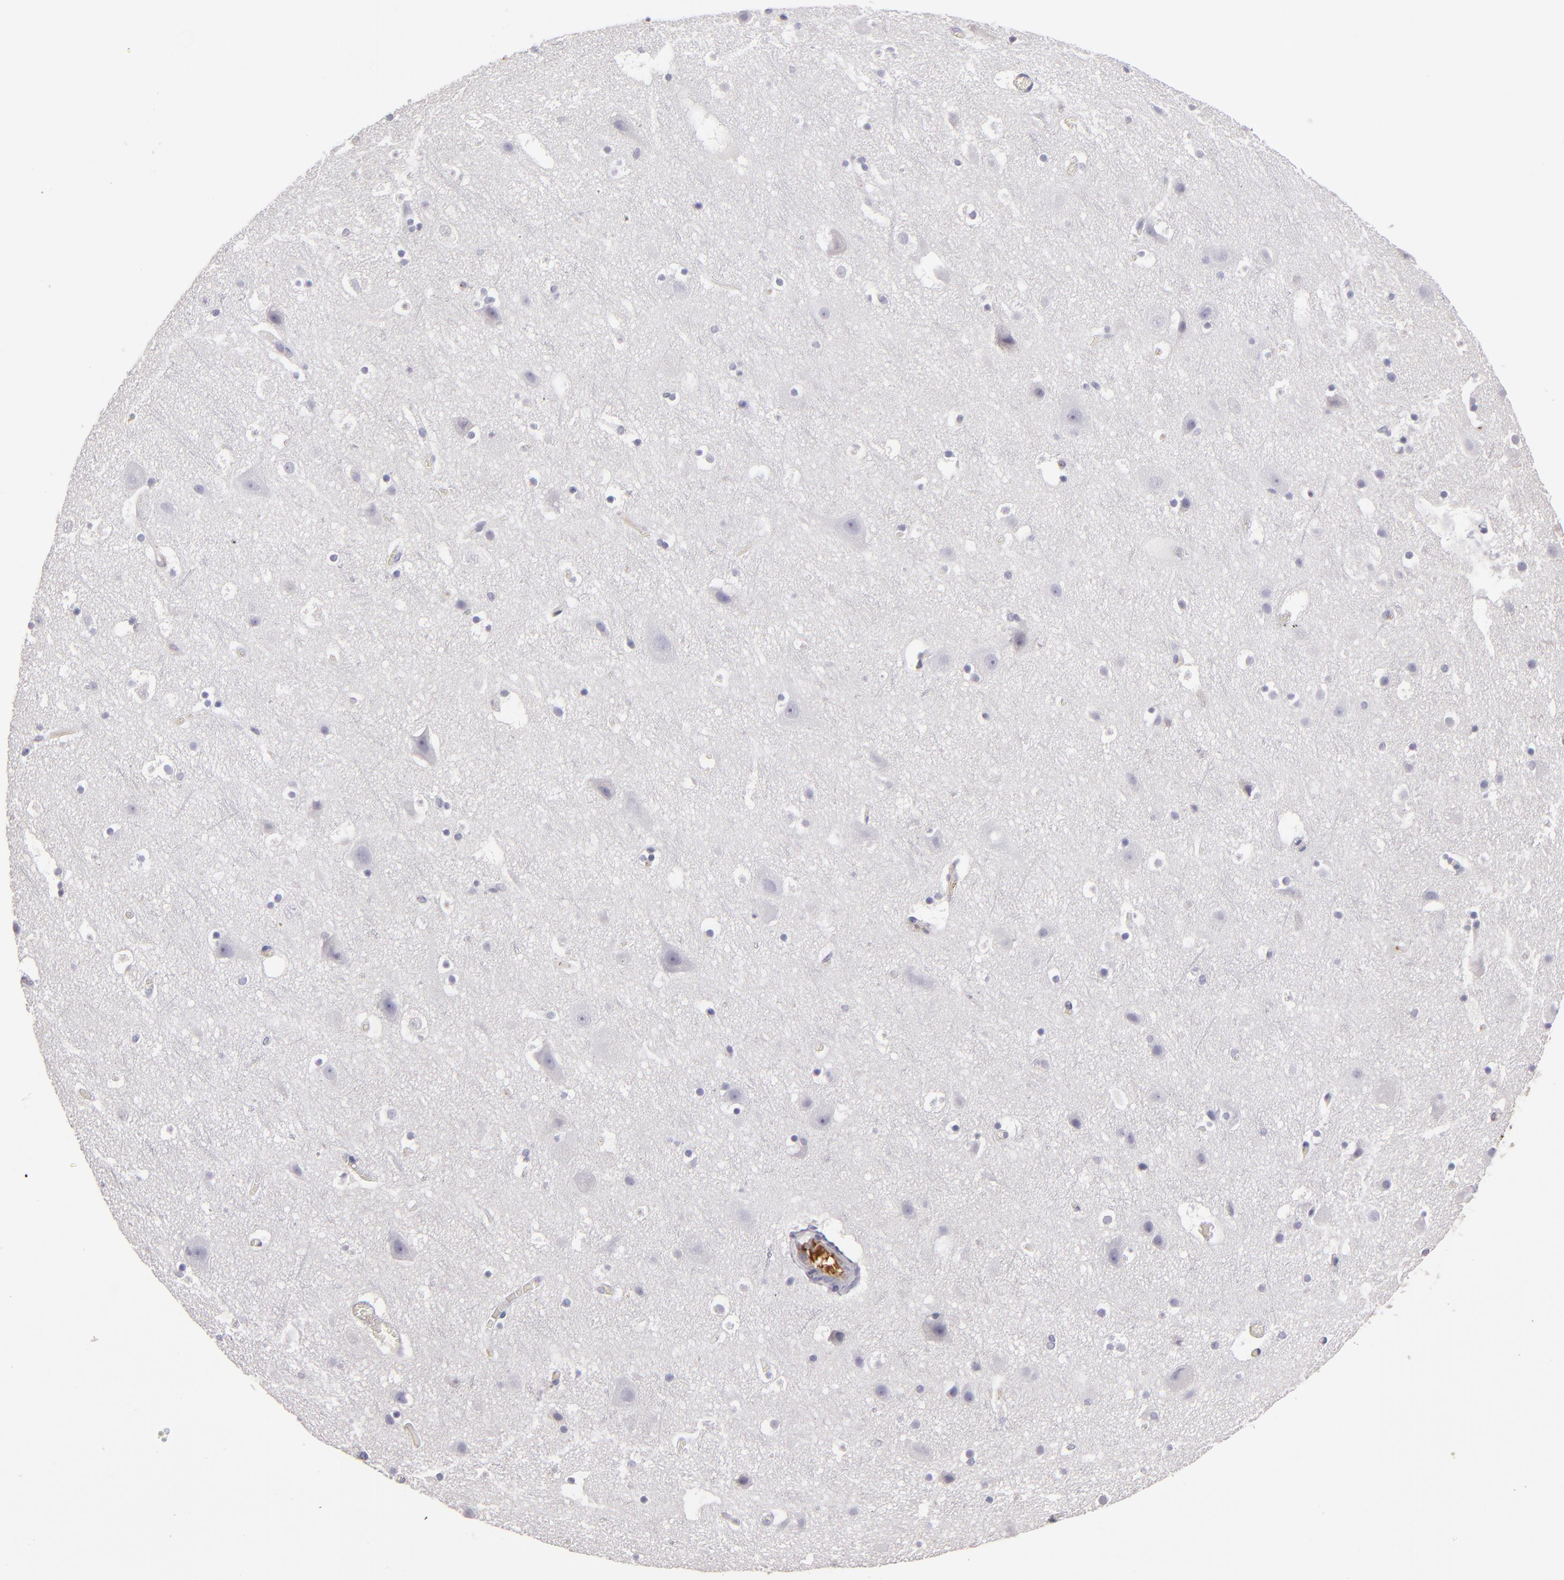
{"staining": {"intensity": "strong", "quantity": ">75%", "location": "cytoplasmic/membranous"}, "tissue": "cerebral cortex", "cell_type": "Endothelial cells", "image_type": "normal", "snomed": [{"axis": "morphology", "description": "Normal tissue, NOS"}, {"axis": "topography", "description": "Cerebral cortex"}], "caption": "Protein expression analysis of benign human cerebral cortex reveals strong cytoplasmic/membranous positivity in approximately >75% of endothelial cells. The staining was performed using DAB to visualize the protein expression in brown, while the nuclei were stained in blue with hematoxylin (Magnification: 20x).", "gene": "ABCC4", "patient": {"sex": "male", "age": 45}}